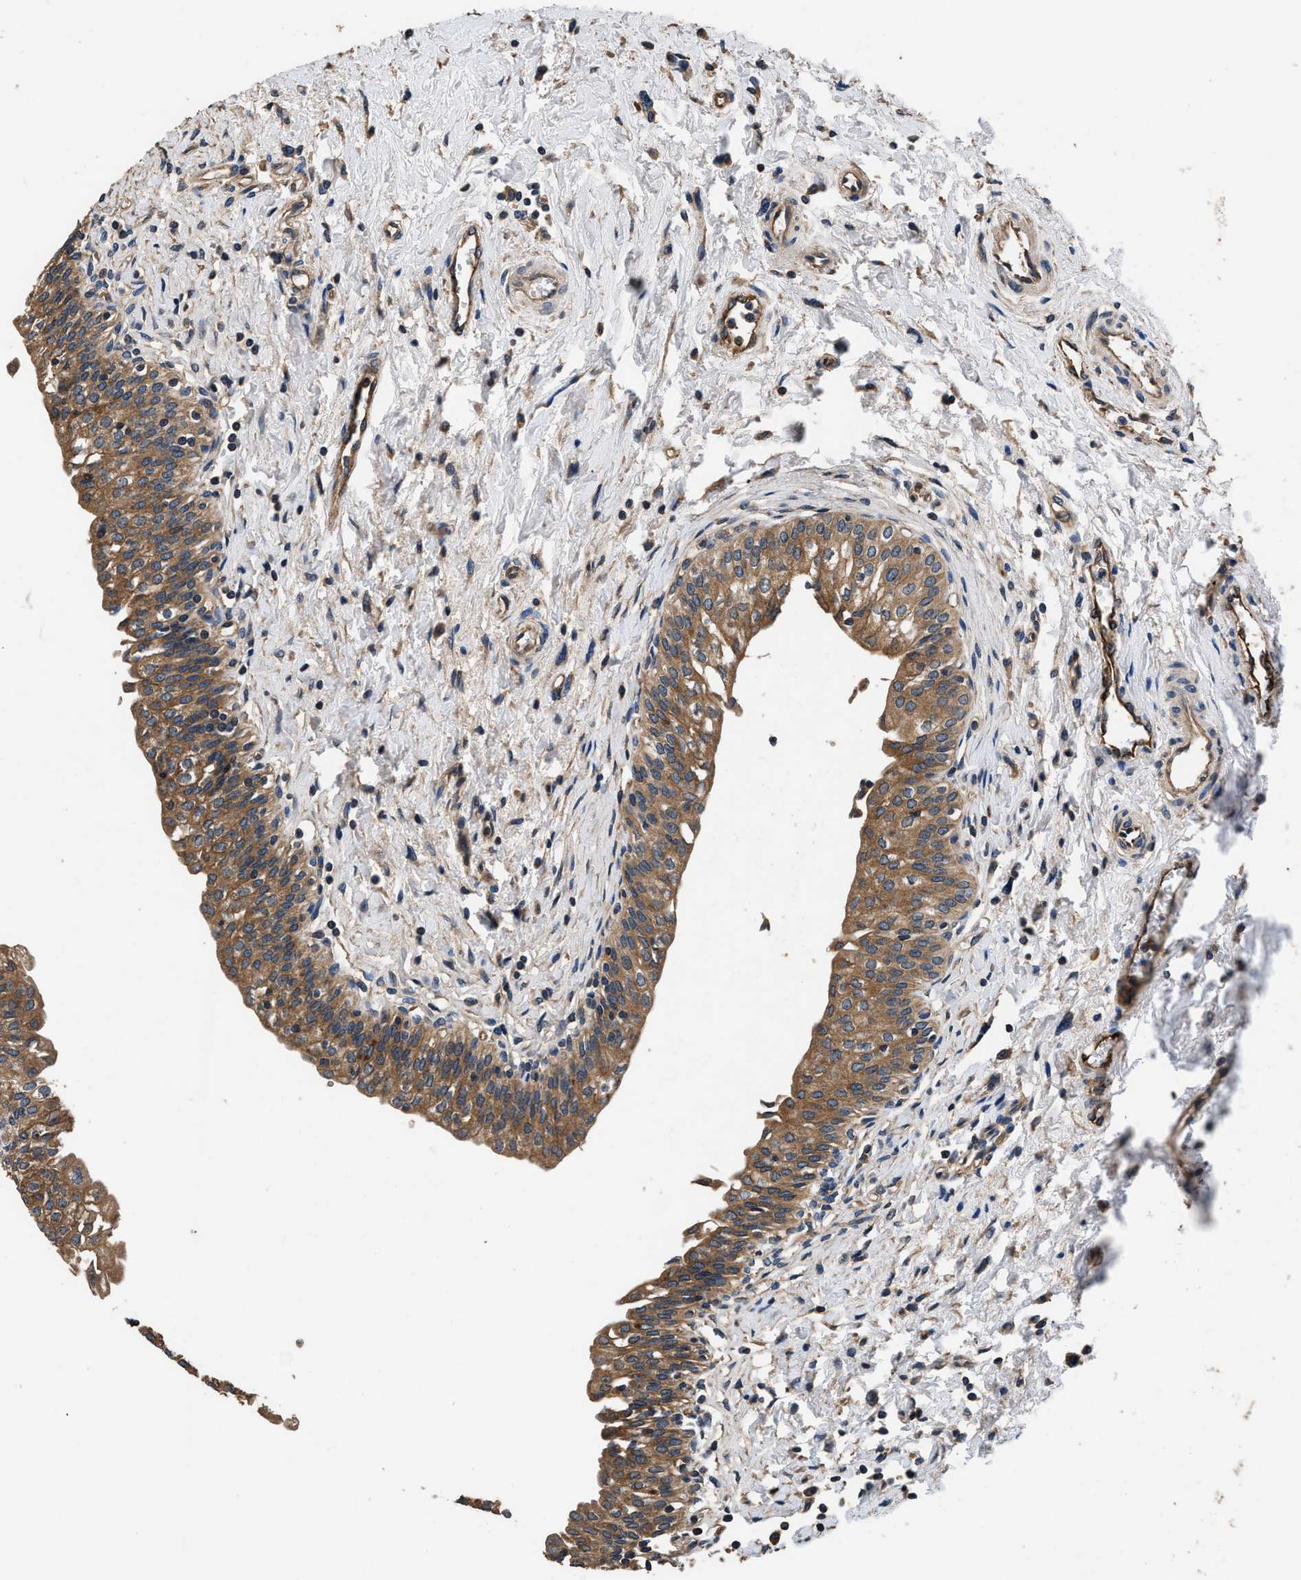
{"staining": {"intensity": "moderate", "quantity": ">75%", "location": "cytoplasmic/membranous"}, "tissue": "urinary bladder", "cell_type": "Urothelial cells", "image_type": "normal", "snomed": [{"axis": "morphology", "description": "Normal tissue, NOS"}, {"axis": "topography", "description": "Urinary bladder"}], "caption": "IHC staining of benign urinary bladder, which exhibits medium levels of moderate cytoplasmic/membranous expression in approximately >75% of urothelial cells indicating moderate cytoplasmic/membranous protein expression. The staining was performed using DAB (3,3'-diaminobenzidine) (brown) for protein detection and nuclei were counterstained in hematoxylin (blue).", "gene": "DHRS7B", "patient": {"sex": "male", "age": 55}}